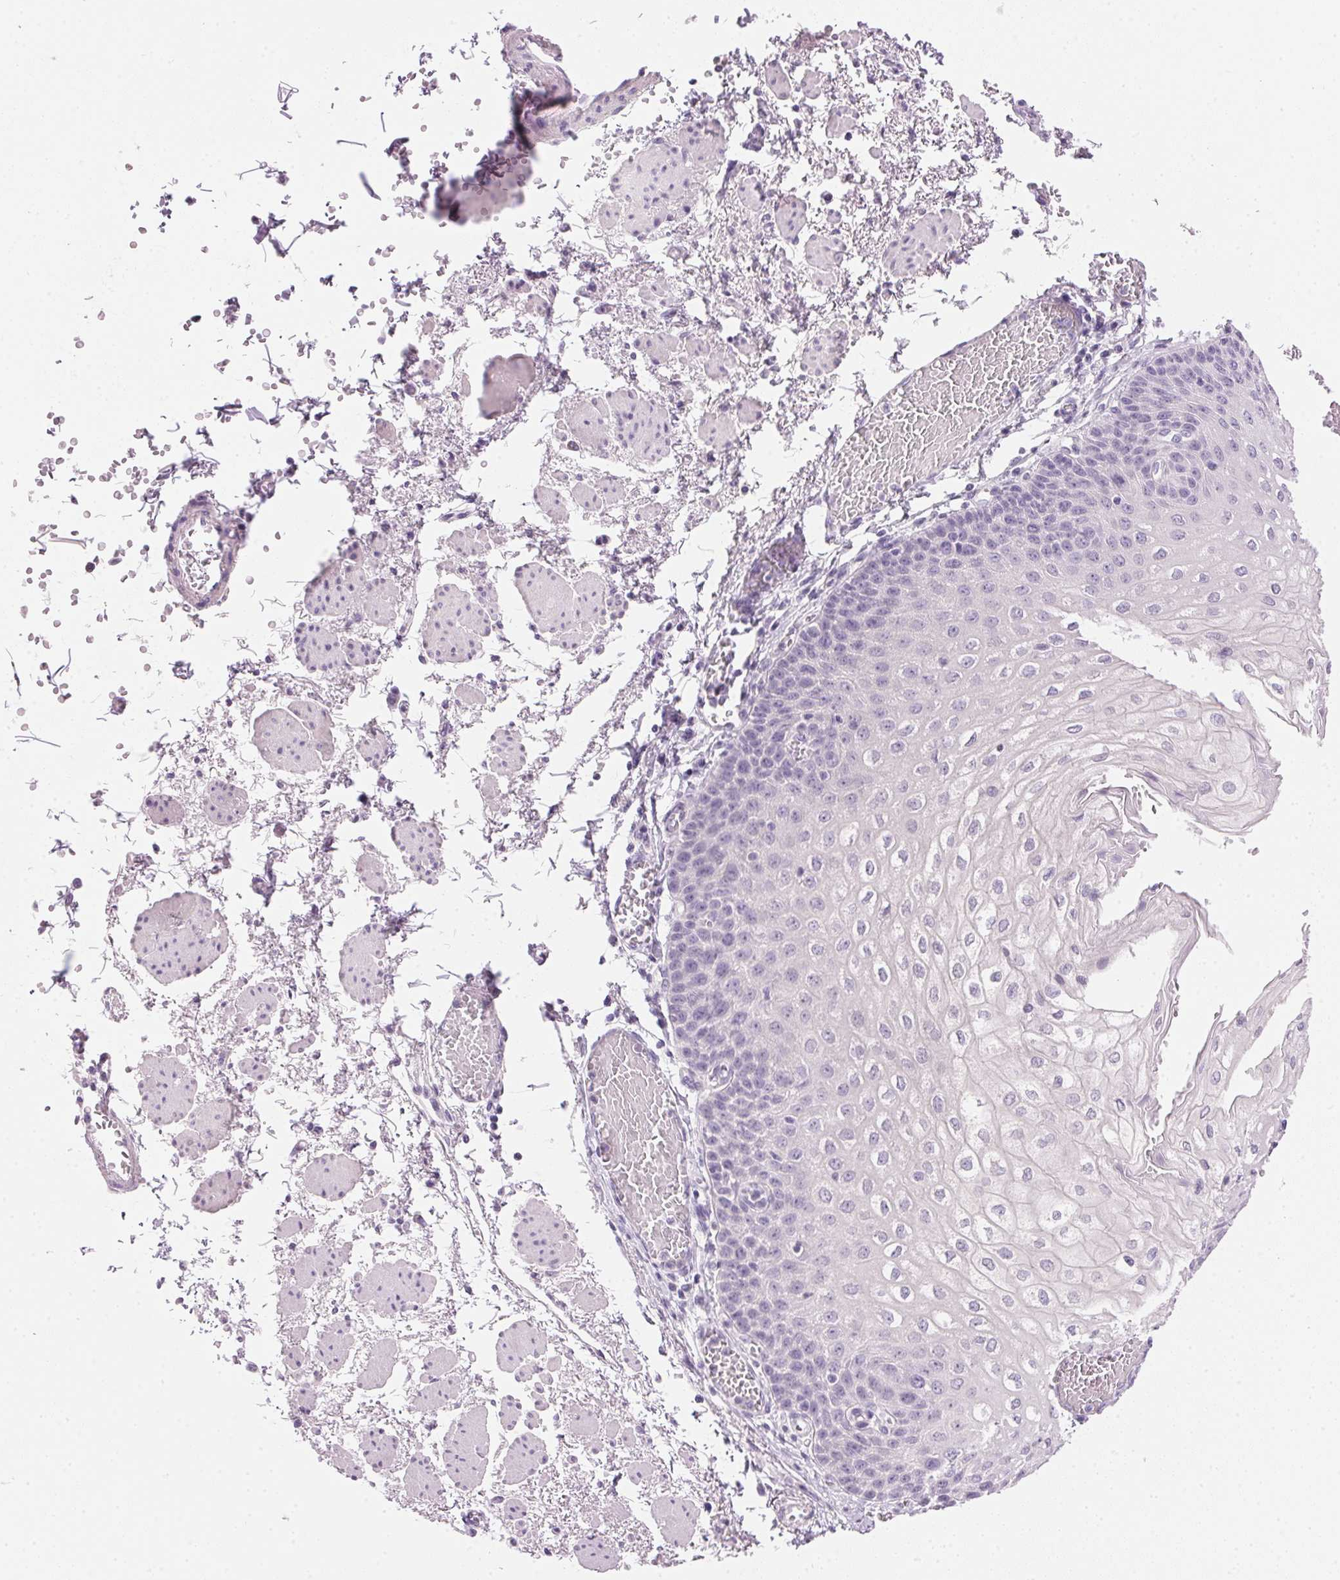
{"staining": {"intensity": "negative", "quantity": "none", "location": "none"}, "tissue": "esophagus", "cell_type": "Squamous epithelial cells", "image_type": "normal", "snomed": [{"axis": "morphology", "description": "Normal tissue, NOS"}, {"axis": "morphology", "description": "Adenocarcinoma, NOS"}, {"axis": "topography", "description": "Esophagus"}], "caption": "Human esophagus stained for a protein using immunohistochemistry (IHC) demonstrates no staining in squamous epithelial cells.", "gene": "IGFBP1", "patient": {"sex": "male", "age": 81}}